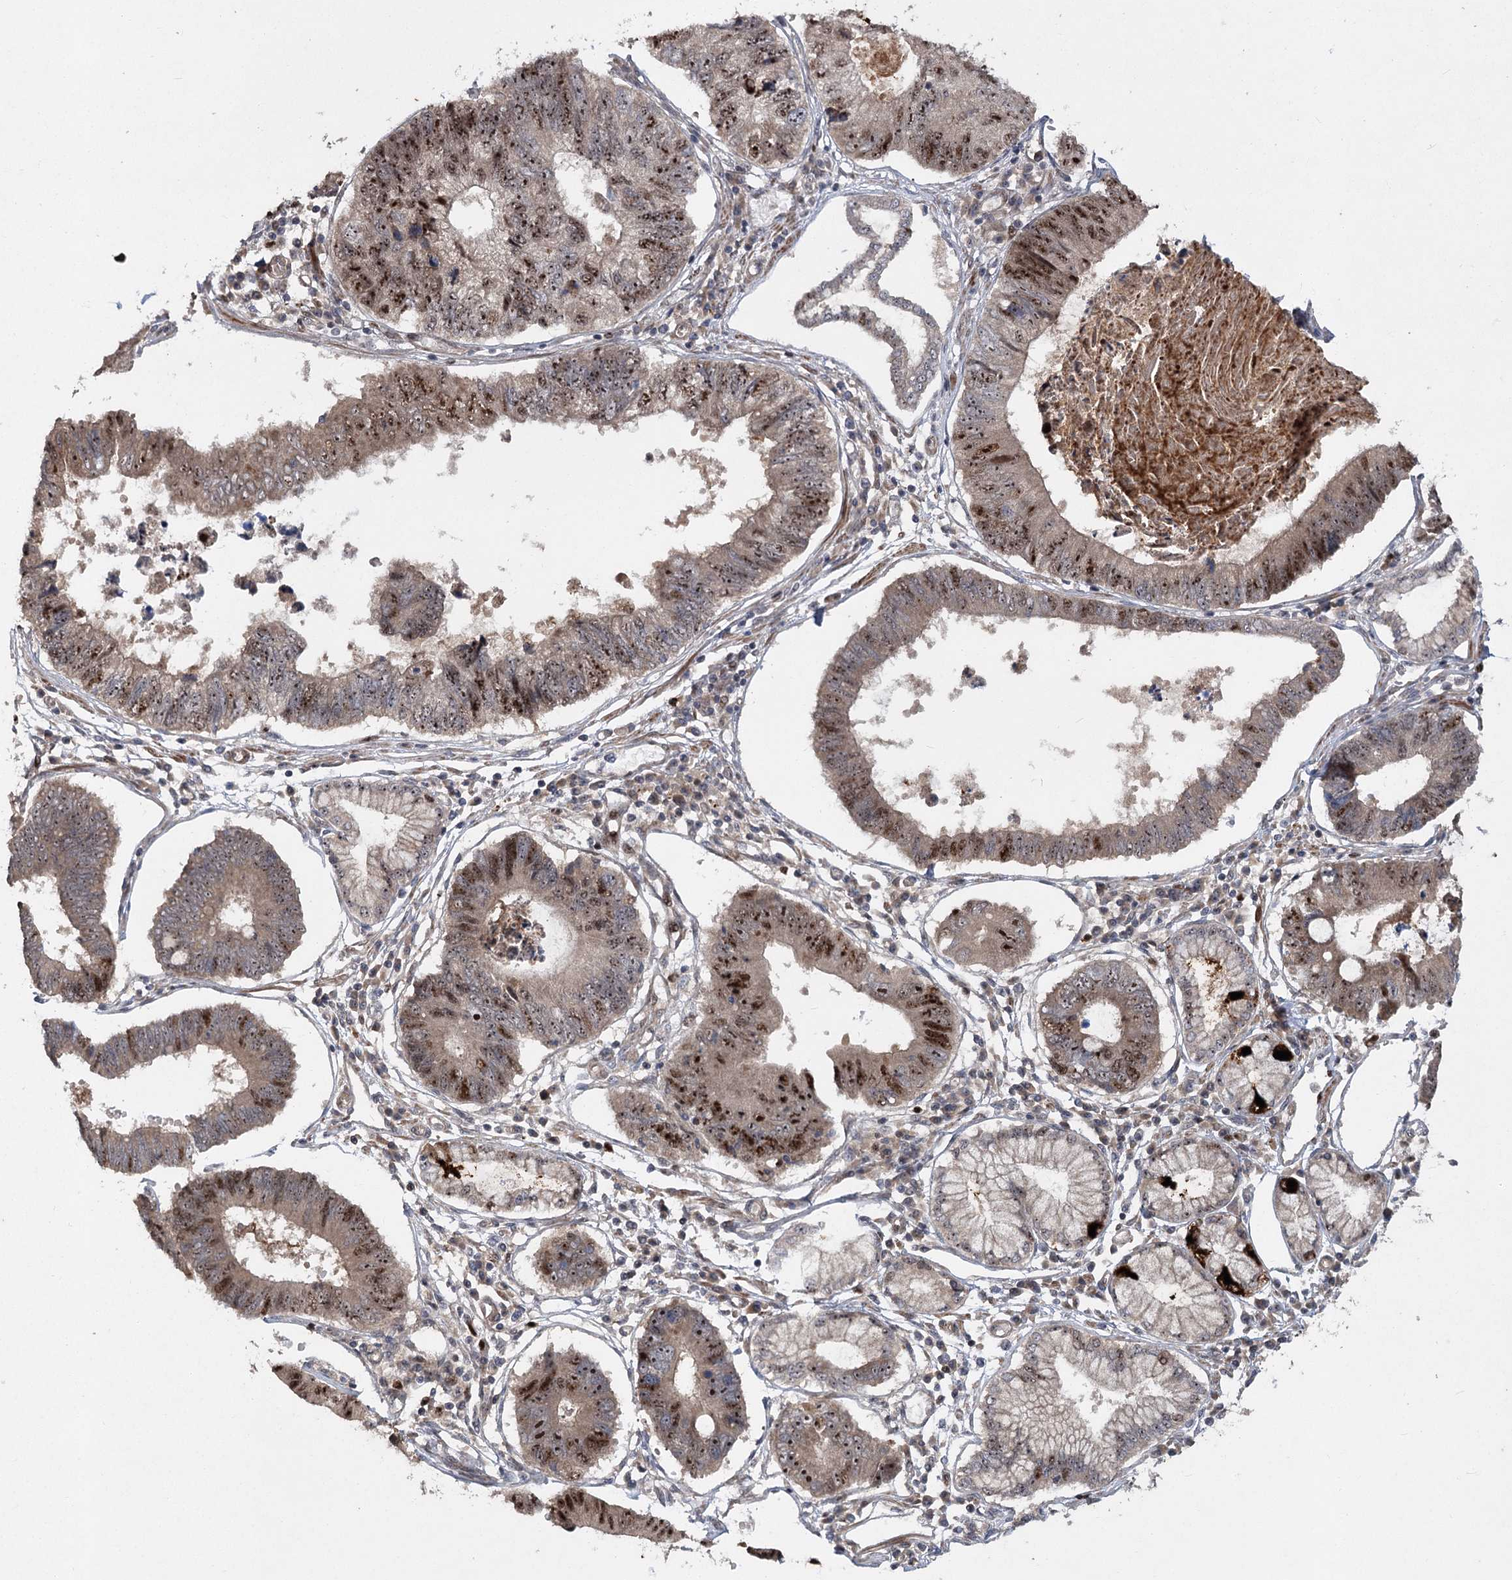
{"staining": {"intensity": "strong", "quantity": "25%-75%", "location": "nuclear"}, "tissue": "stomach cancer", "cell_type": "Tumor cells", "image_type": "cancer", "snomed": [{"axis": "morphology", "description": "Adenocarcinoma, NOS"}, {"axis": "topography", "description": "Stomach"}], "caption": "DAB immunohistochemical staining of stomach adenocarcinoma reveals strong nuclear protein staining in approximately 25%-75% of tumor cells.", "gene": "PIK3C2A", "patient": {"sex": "male", "age": 59}}